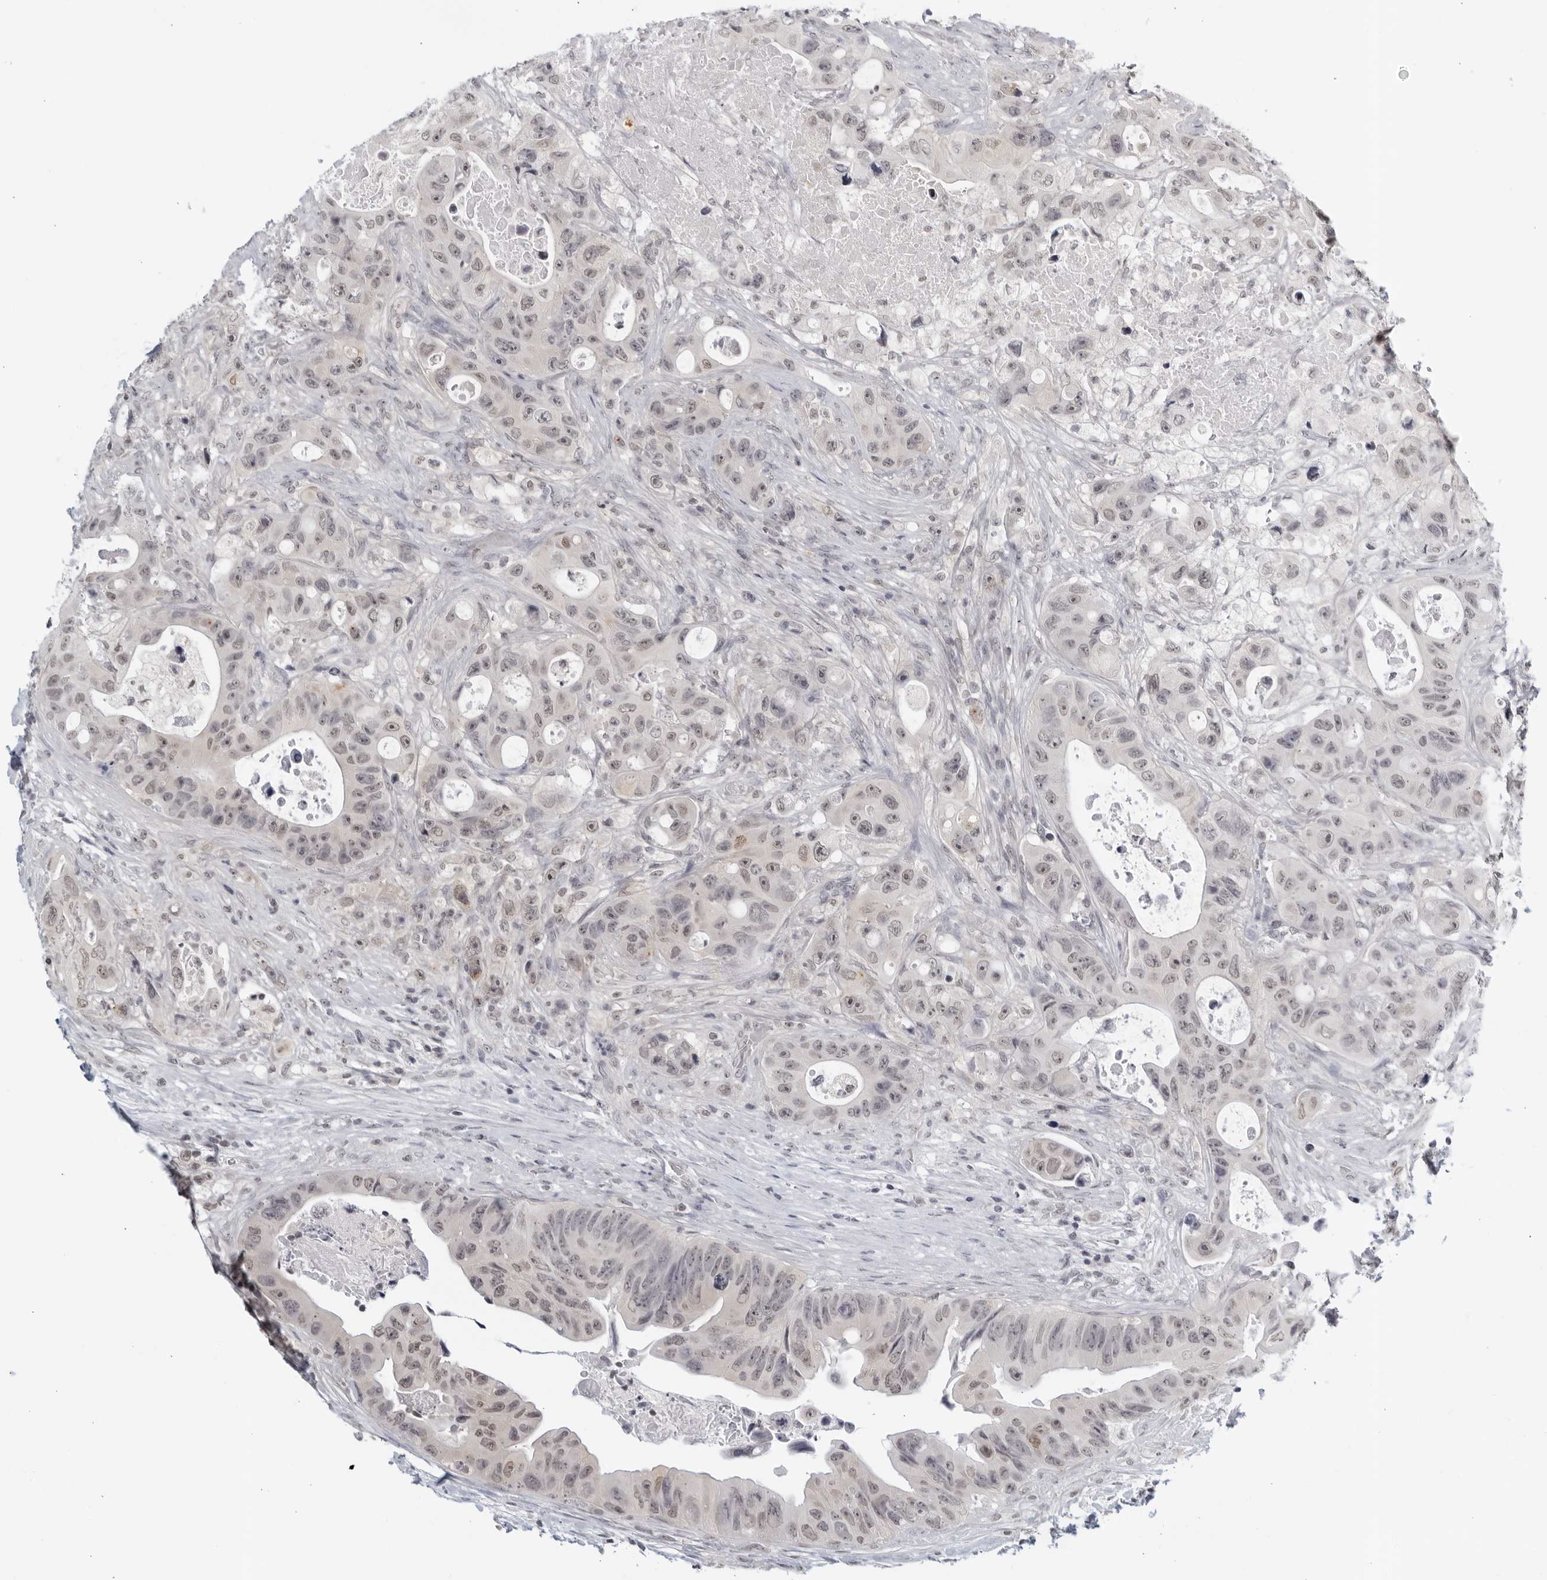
{"staining": {"intensity": "weak", "quantity": "25%-75%", "location": "nuclear"}, "tissue": "colorectal cancer", "cell_type": "Tumor cells", "image_type": "cancer", "snomed": [{"axis": "morphology", "description": "Adenocarcinoma, NOS"}, {"axis": "topography", "description": "Colon"}], "caption": "Adenocarcinoma (colorectal) stained with IHC reveals weak nuclear positivity in approximately 25%-75% of tumor cells. (Brightfield microscopy of DAB IHC at high magnification).", "gene": "CC2D1B", "patient": {"sex": "female", "age": 46}}